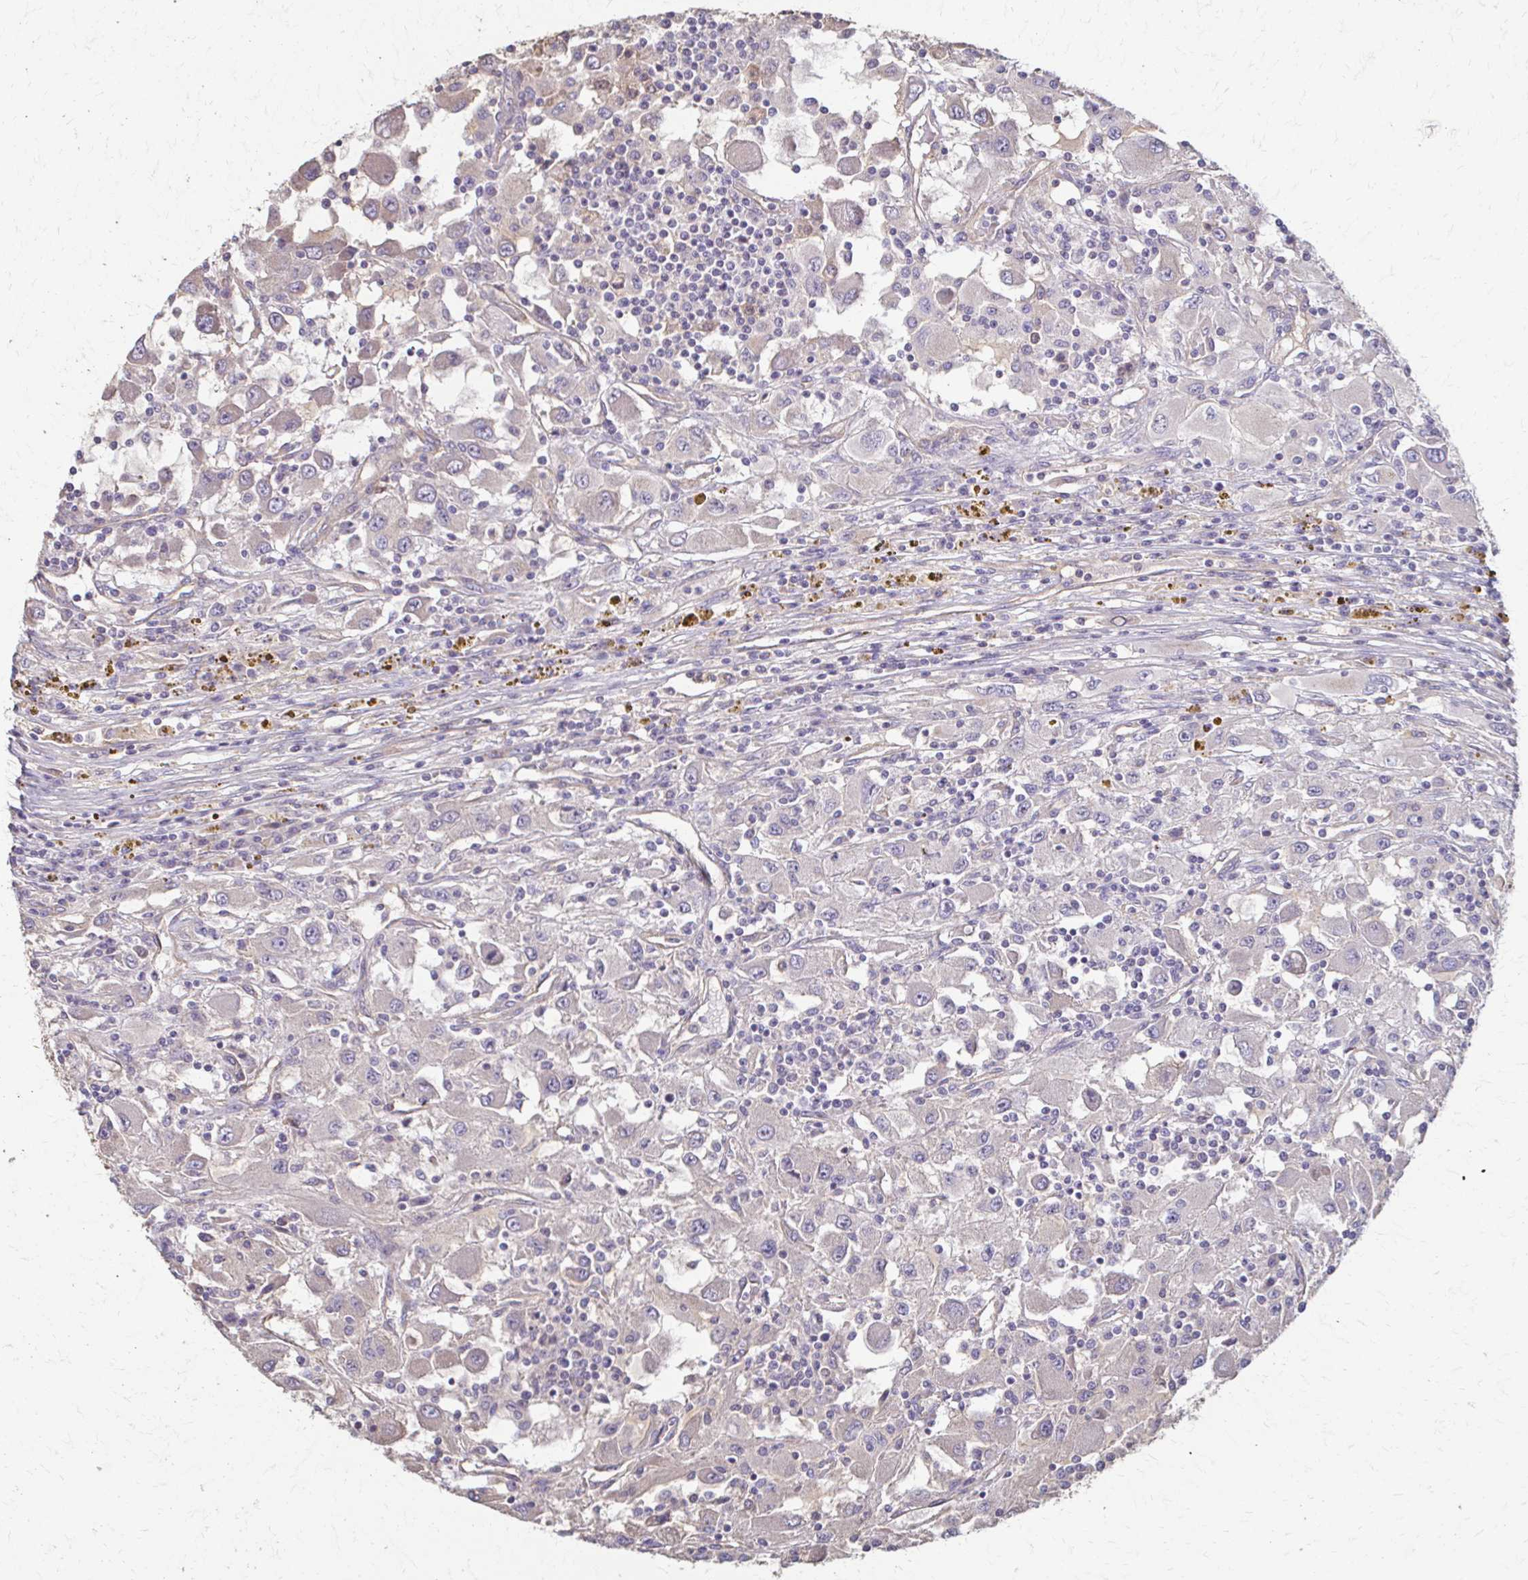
{"staining": {"intensity": "negative", "quantity": "none", "location": "none"}, "tissue": "renal cancer", "cell_type": "Tumor cells", "image_type": "cancer", "snomed": [{"axis": "morphology", "description": "Adenocarcinoma, NOS"}, {"axis": "topography", "description": "Kidney"}], "caption": "An image of renal cancer stained for a protein exhibits no brown staining in tumor cells. Nuclei are stained in blue.", "gene": "IL18BP", "patient": {"sex": "female", "age": 67}}